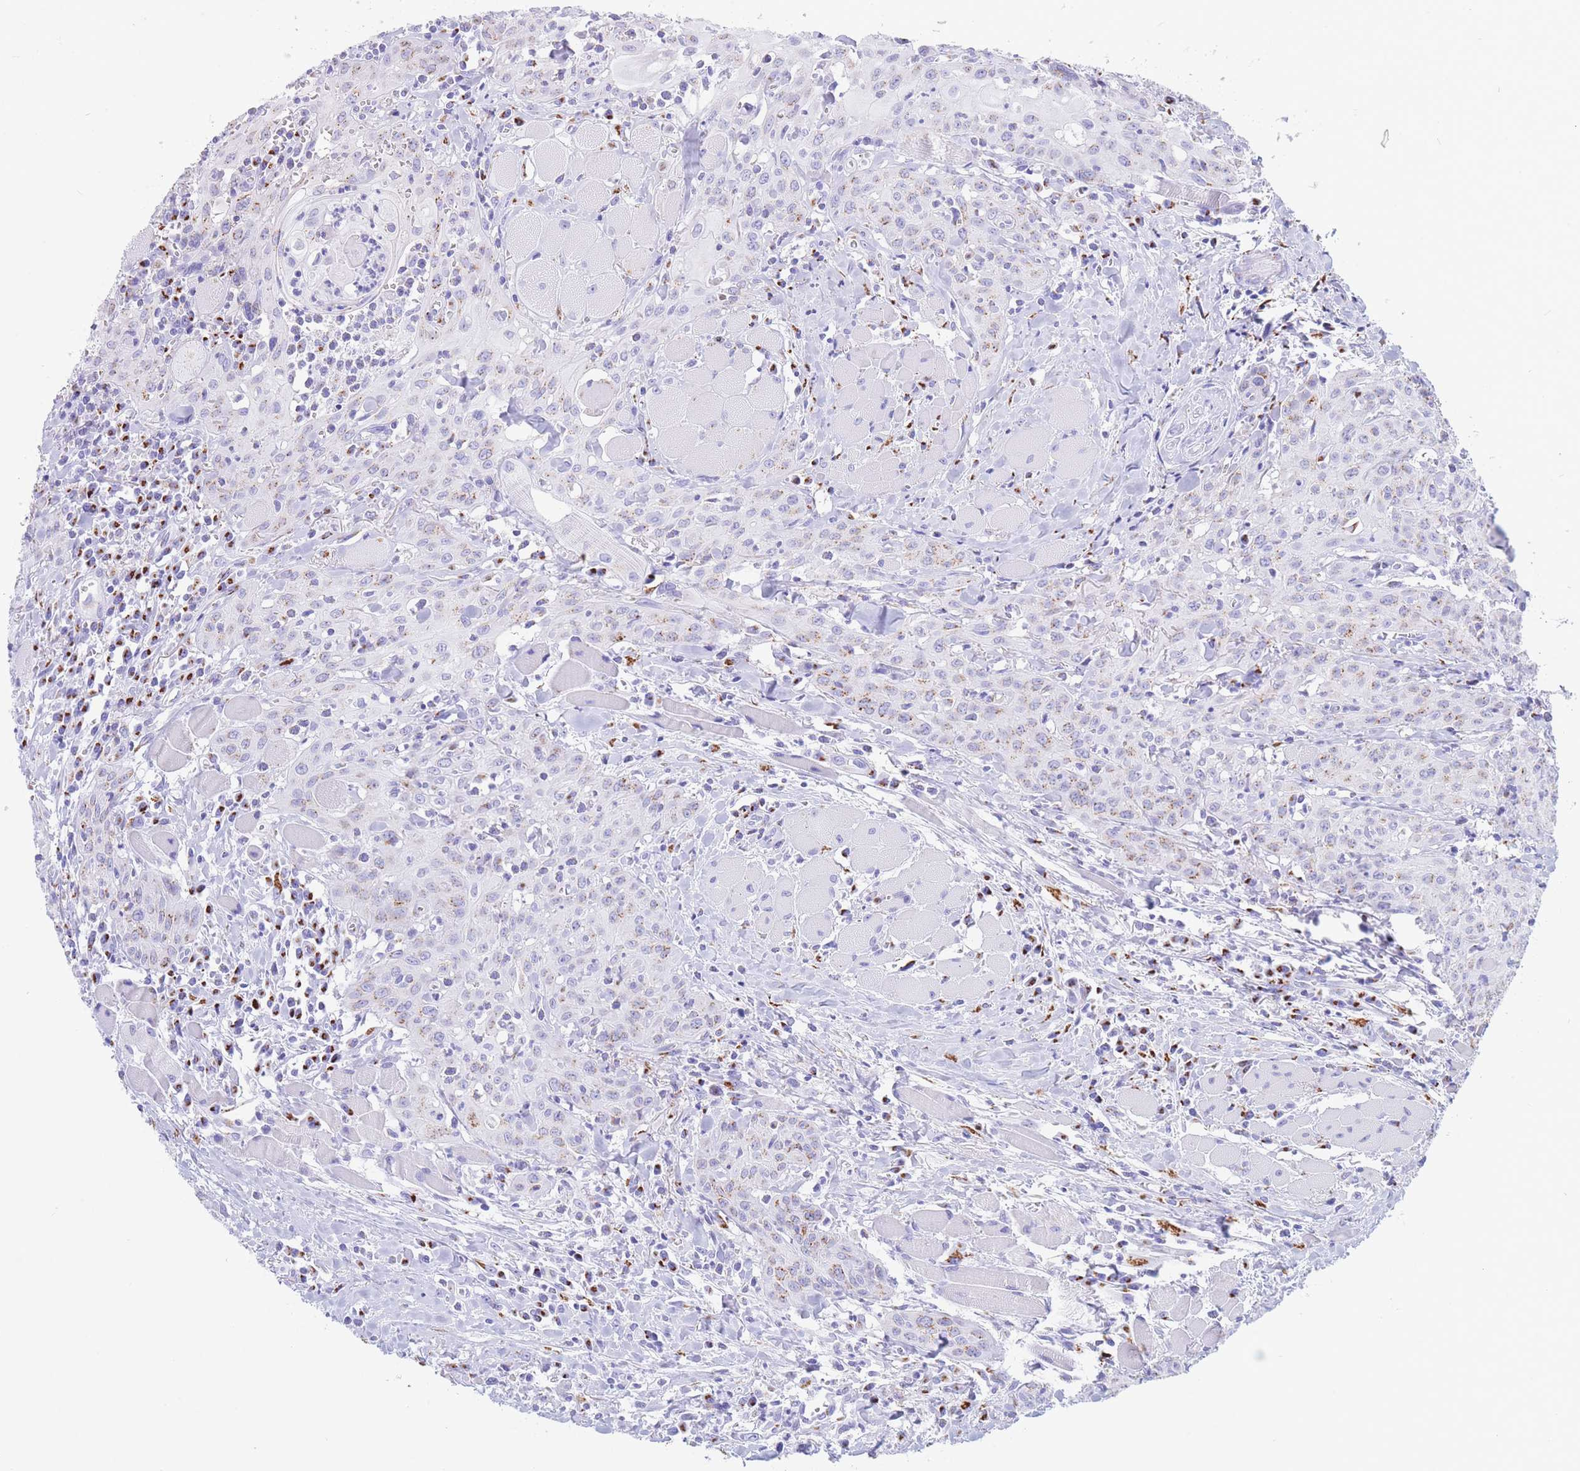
{"staining": {"intensity": "weak", "quantity": "<25%", "location": "cytoplasmic/membranous"}, "tissue": "head and neck cancer", "cell_type": "Tumor cells", "image_type": "cancer", "snomed": [{"axis": "morphology", "description": "Squamous cell carcinoma, NOS"}, {"axis": "topography", "description": "Oral tissue"}, {"axis": "topography", "description": "Head-Neck"}], "caption": "Immunohistochemistry (IHC) of head and neck cancer (squamous cell carcinoma) reveals no positivity in tumor cells.", "gene": "FAM3C", "patient": {"sex": "female", "age": 70}}